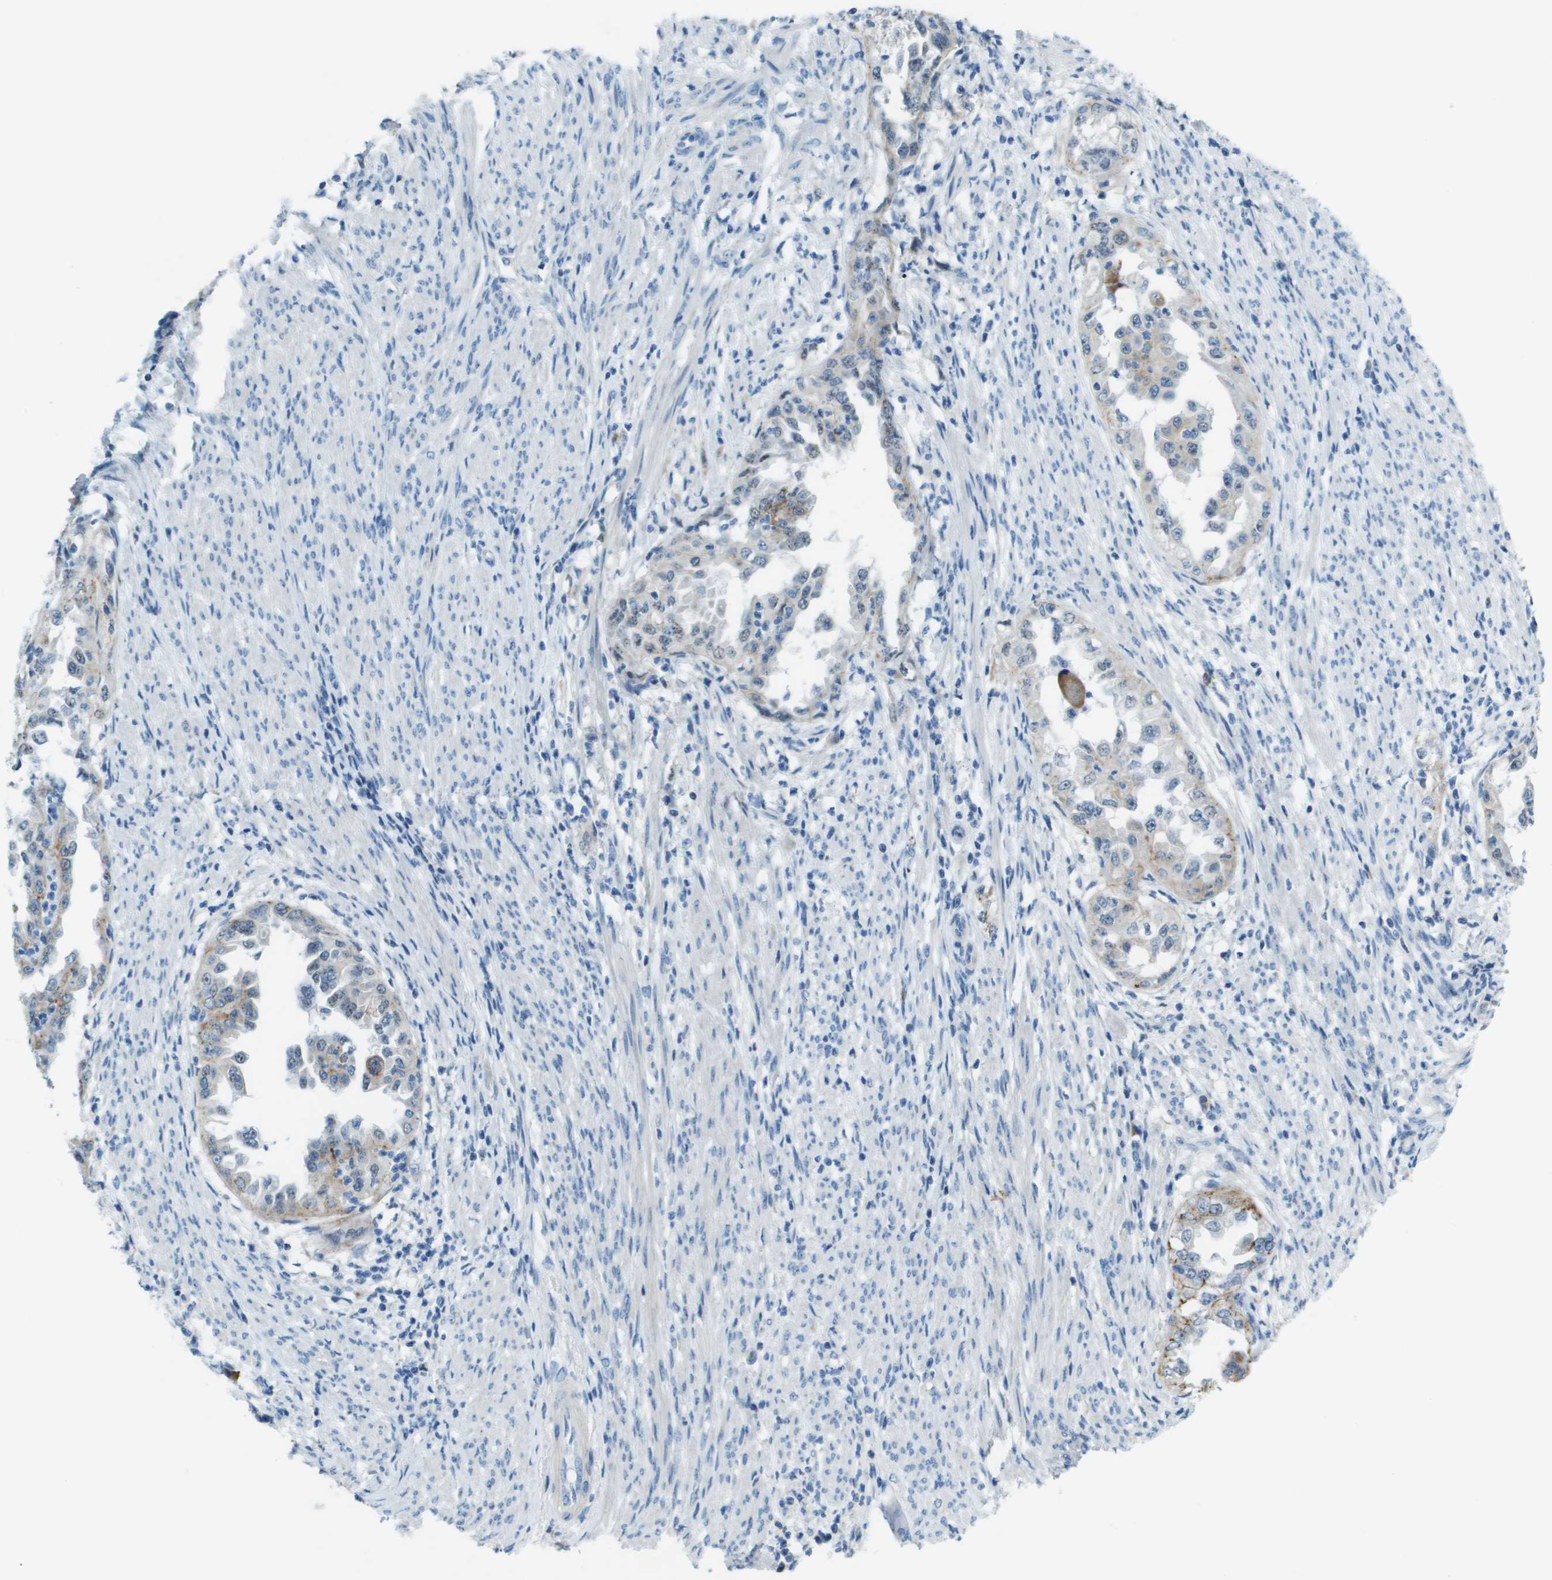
{"staining": {"intensity": "weak", "quantity": "<25%", "location": "cytoplasmic/membranous"}, "tissue": "endometrial cancer", "cell_type": "Tumor cells", "image_type": "cancer", "snomed": [{"axis": "morphology", "description": "Adenocarcinoma, NOS"}, {"axis": "topography", "description": "Endometrium"}], "caption": "This is an immunohistochemistry (IHC) micrograph of human endometrial cancer. There is no staining in tumor cells.", "gene": "SDC1", "patient": {"sex": "female", "age": 85}}